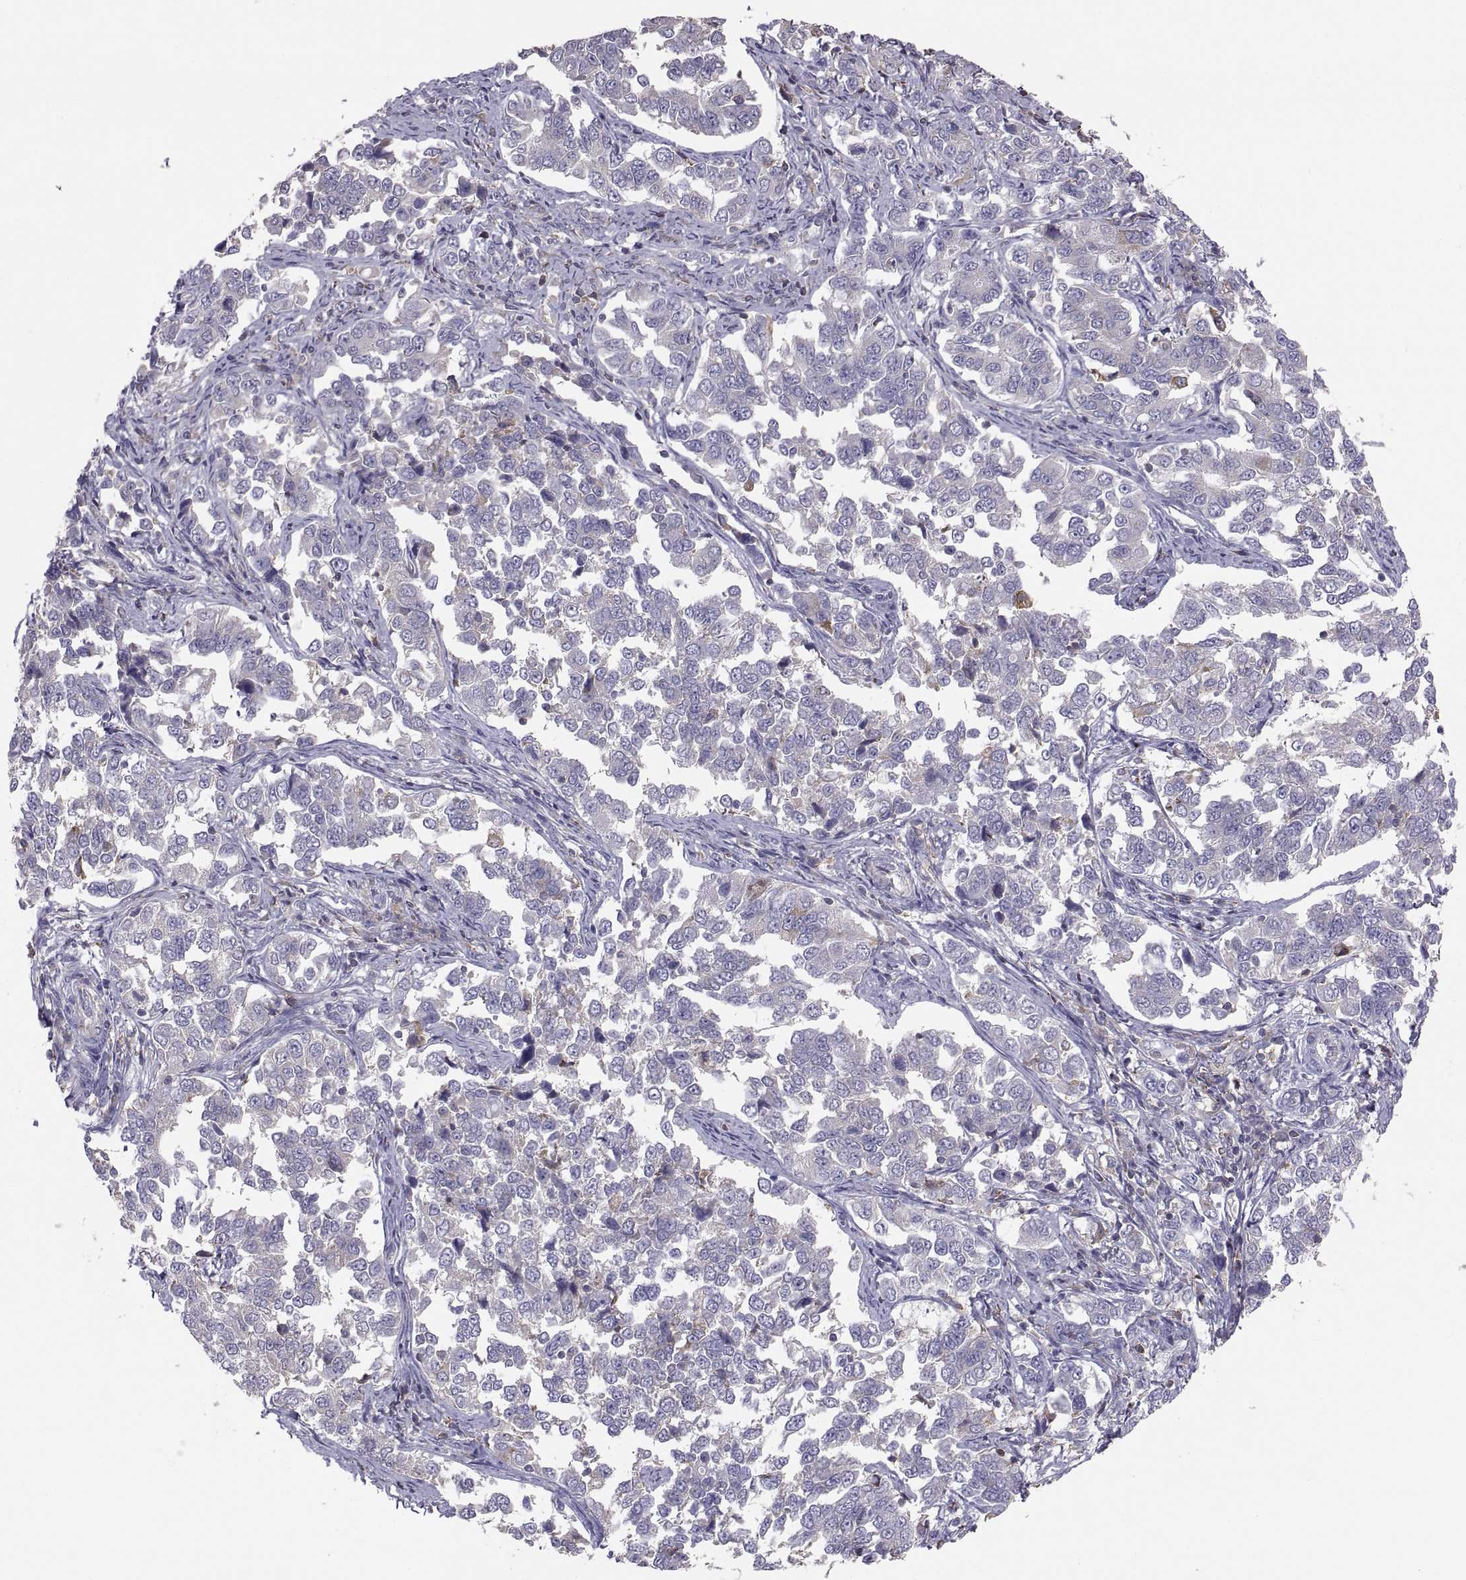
{"staining": {"intensity": "weak", "quantity": "<25%", "location": "cytoplasmic/membranous"}, "tissue": "endometrial cancer", "cell_type": "Tumor cells", "image_type": "cancer", "snomed": [{"axis": "morphology", "description": "Adenocarcinoma, NOS"}, {"axis": "topography", "description": "Endometrium"}], "caption": "Immunohistochemical staining of adenocarcinoma (endometrial) displays no significant positivity in tumor cells. (Stains: DAB (3,3'-diaminobenzidine) IHC with hematoxylin counter stain, Microscopy: brightfield microscopy at high magnification).", "gene": "ERO1A", "patient": {"sex": "female", "age": 43}}